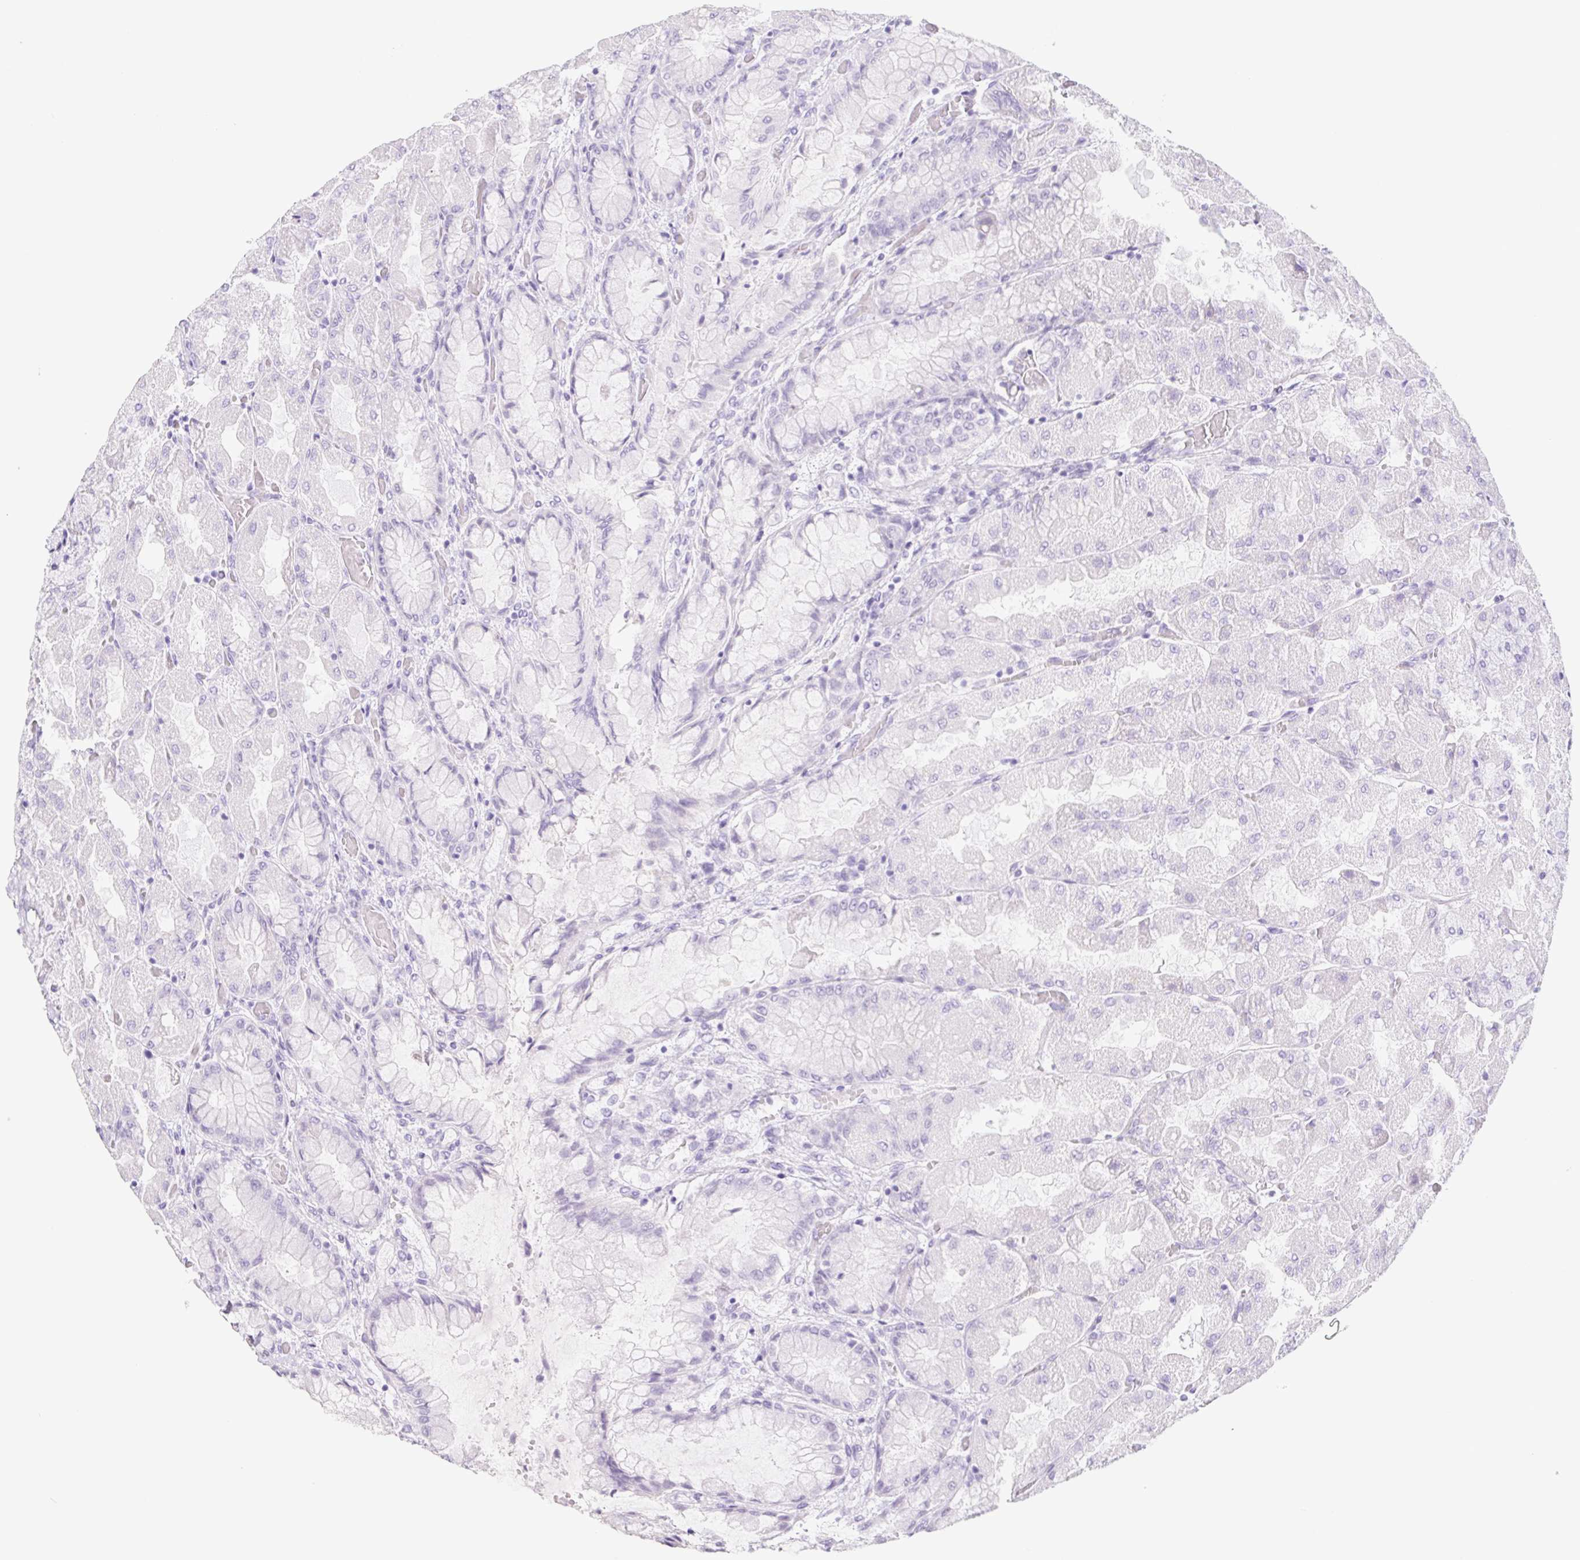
{"staining": {"intensity": "negative", "quantity": "none", "location": "none"}, "tissue": "stomach", "cell_type": "Glandular cells", "image_type": "normal", "snomed": [{"axis": "morphology", "description": "Normal tissue, NOS"}, {"axis": "topography", "description": "Stomach"}], "caption": "High magnification brightfield microscopy of unremarkable stomach stained with DAB (brown) and counterstained with hematoxylin (blue): glandular cells show no significant positivity. The staining was performed using DAB to visualize the protein expression in brown, while the nuclei were stained in blue with hematoxylin (Magnification: 20x).", "gene": "CYP21A2", "patient": {"sex": "female", "age": 61}}